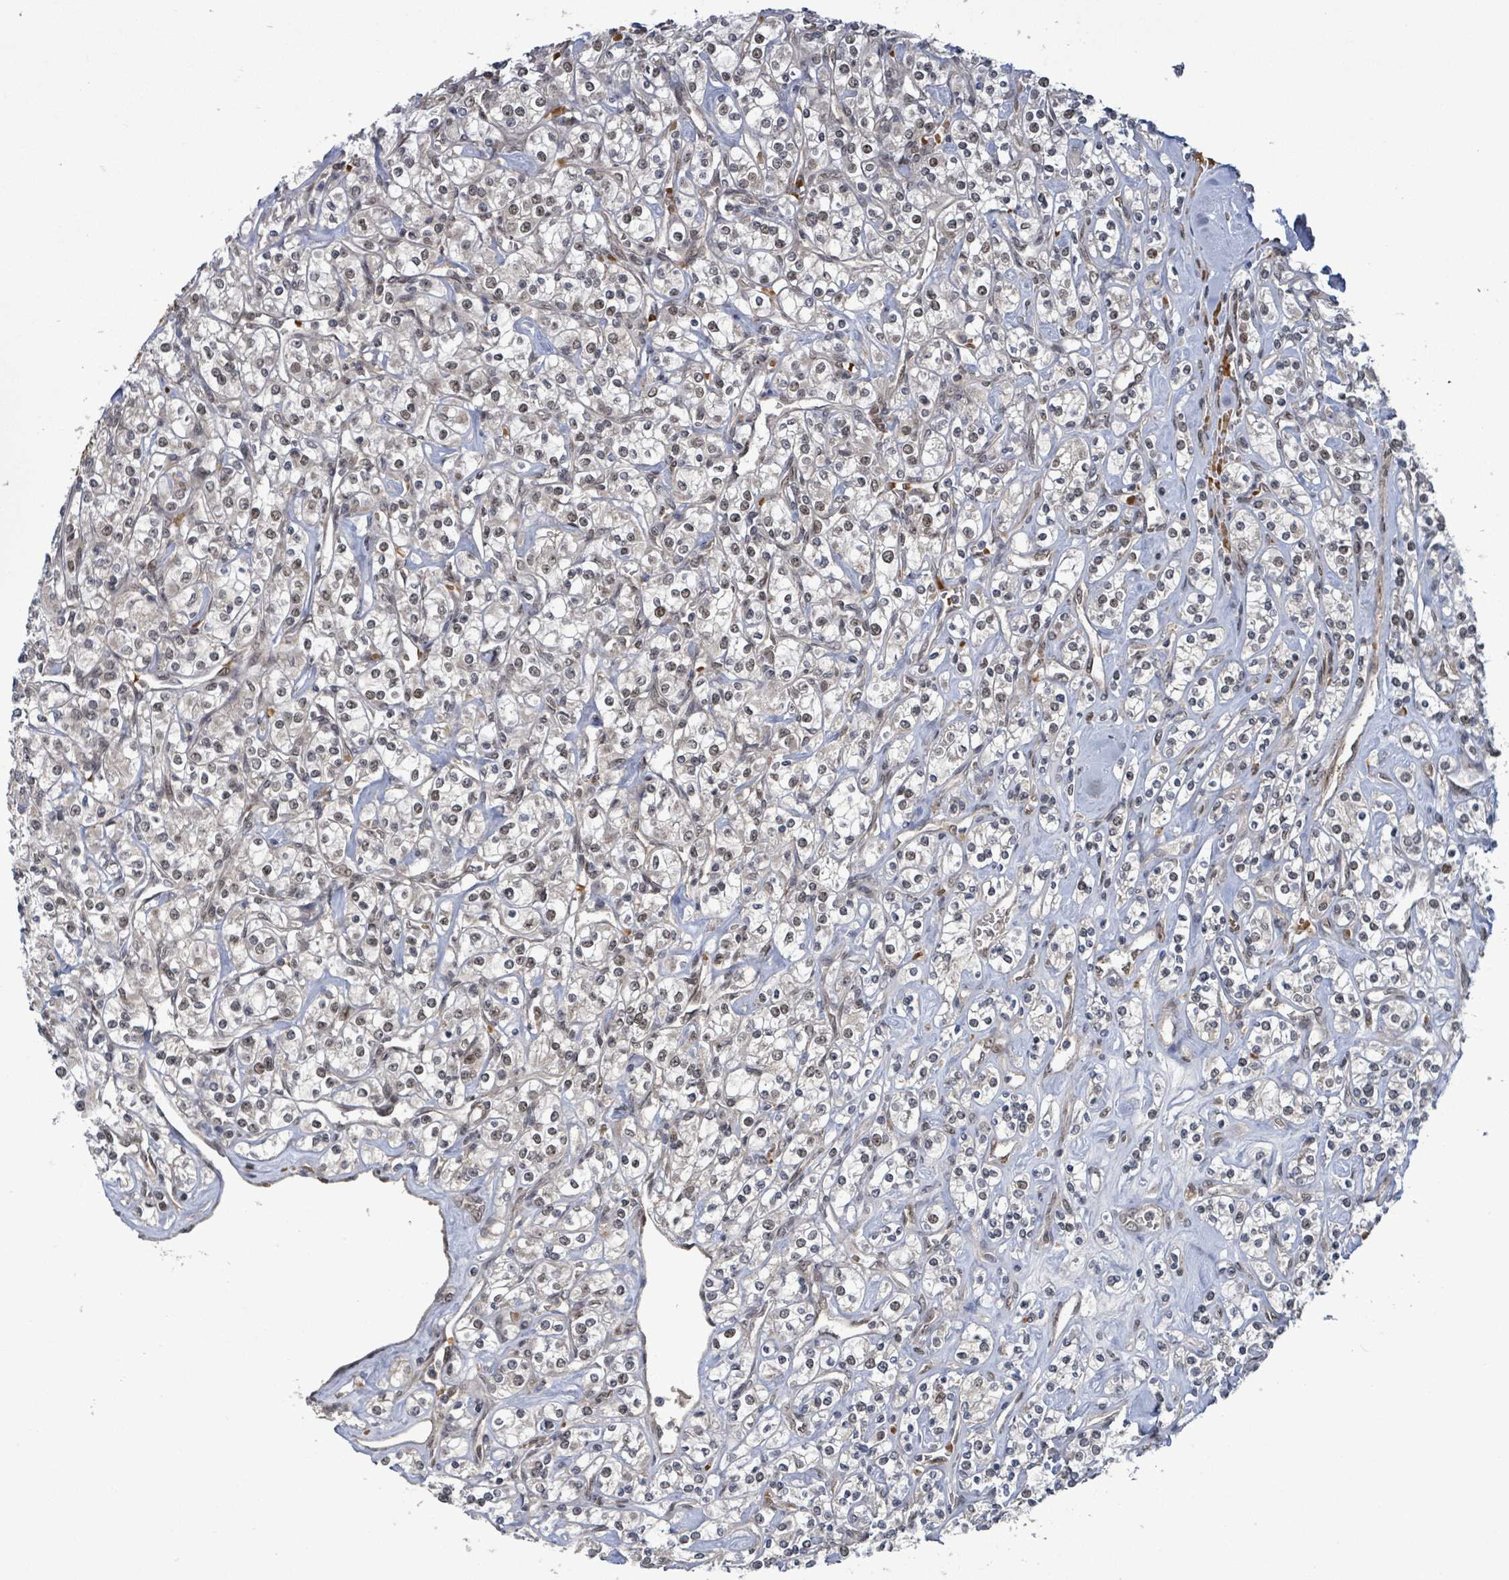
{"staining": {"intensity": "moderate", "quantity": "<25%", "location": "nuclear"}, "tissue": "renal cancer", "cell_type": "Tumor cells", "image_type": "cancer", "snomed": [{"axis": "morphology", "description": "Adenocarcinoma, NOS"}, {"axis": "topography", "description": "Kidney"}], "caption": "An image of human renal adenocarcinoma stained for a protein shows moderate nuclear brown staining in tumor cells.", "gene": "PATZ1", "patient": {"sex": "male", "age": 77}}